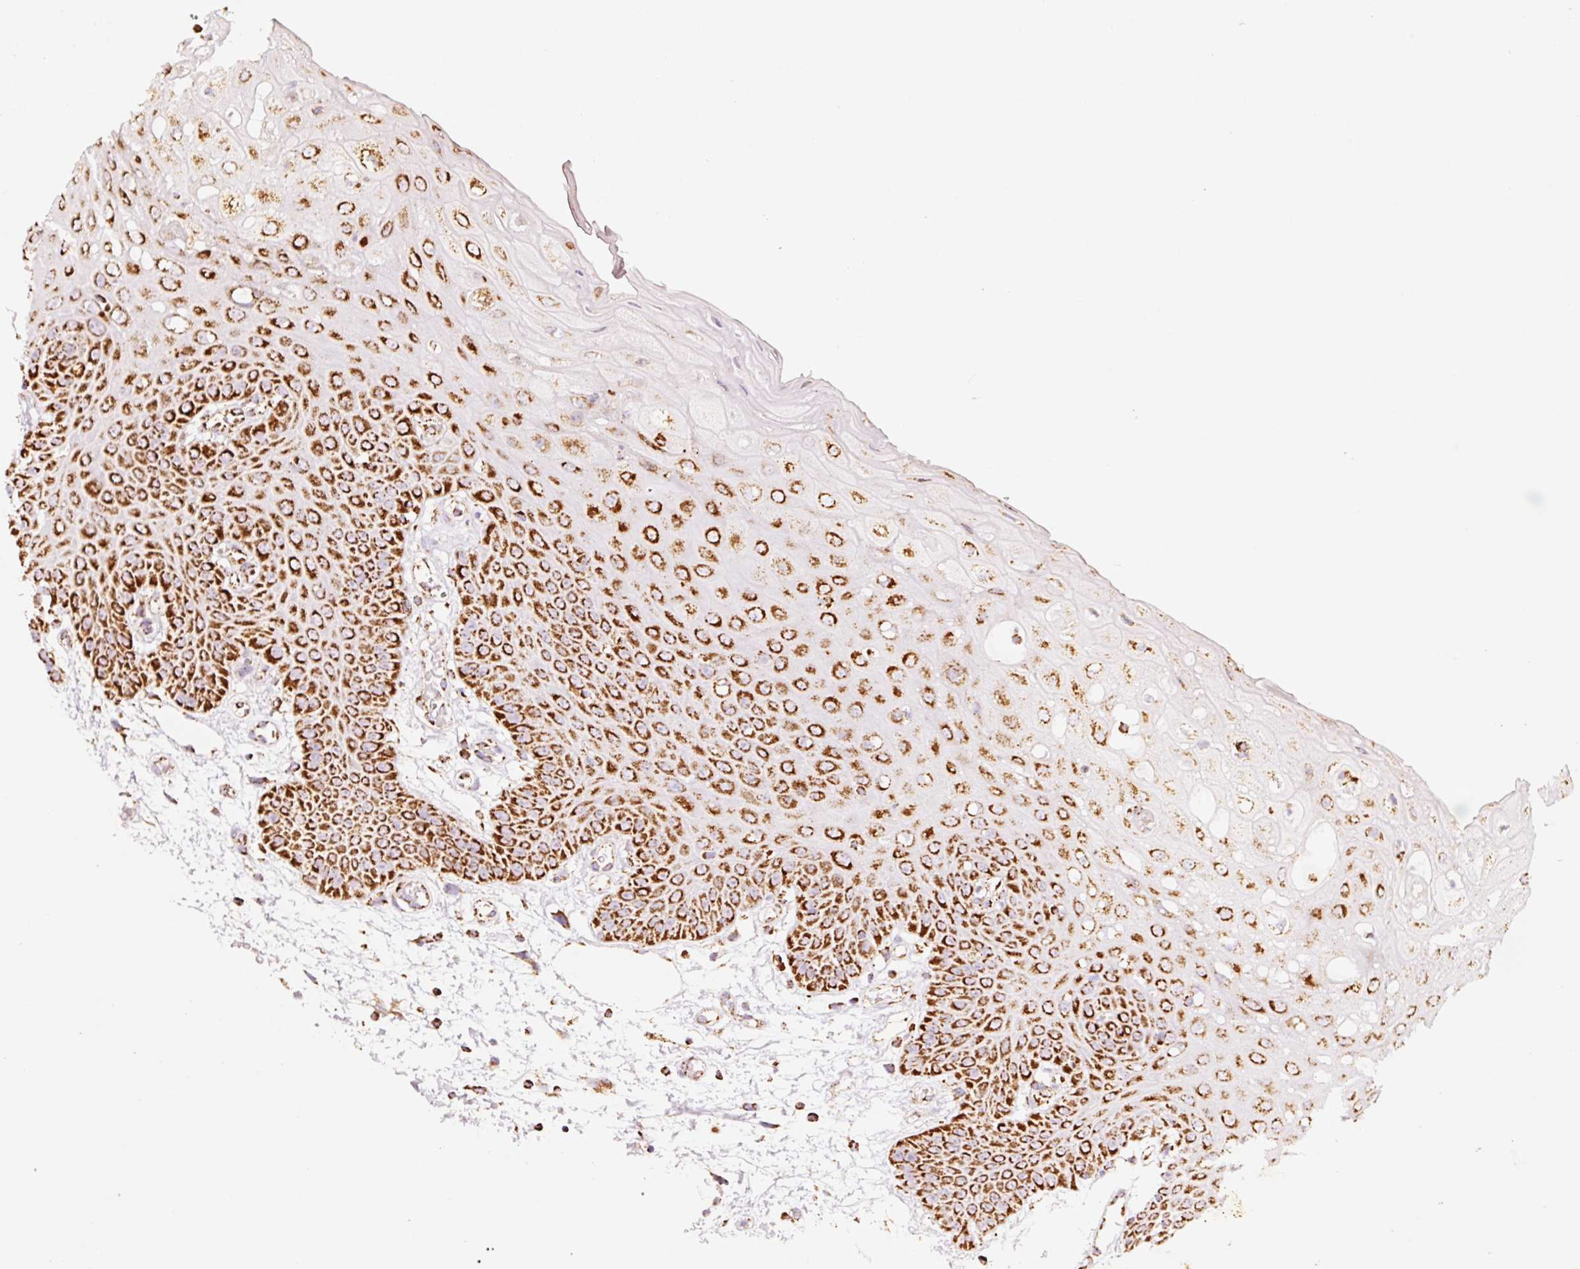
{"staining": {"intensity": "strong", "quantity": ">75%", "location": "cytoplasmic/membranous"}, "tissue": "oral mucosa", "cell_type": "Squamous epithelial cells", "image_type": "normal", "snomed": [{"axis": "morphology", "description": "Normal tissue, NOS"}, {"axis": "topography", "description": "Oral tissue"}, {"axis": "topography", "description": "Tounge, NOS"}], "caption": "An immunohistochemistry (IHC) histopathology image of normal tissue is shown. Protein staining in brown labels strong cytoplasmic/membranous positivity in oral mucosa within squamous epithelial cells. The protein is shown in brown color, while the nuclei are stained blue.", "gene": "MT", "patient": {"sex": "female", "age": 59}}